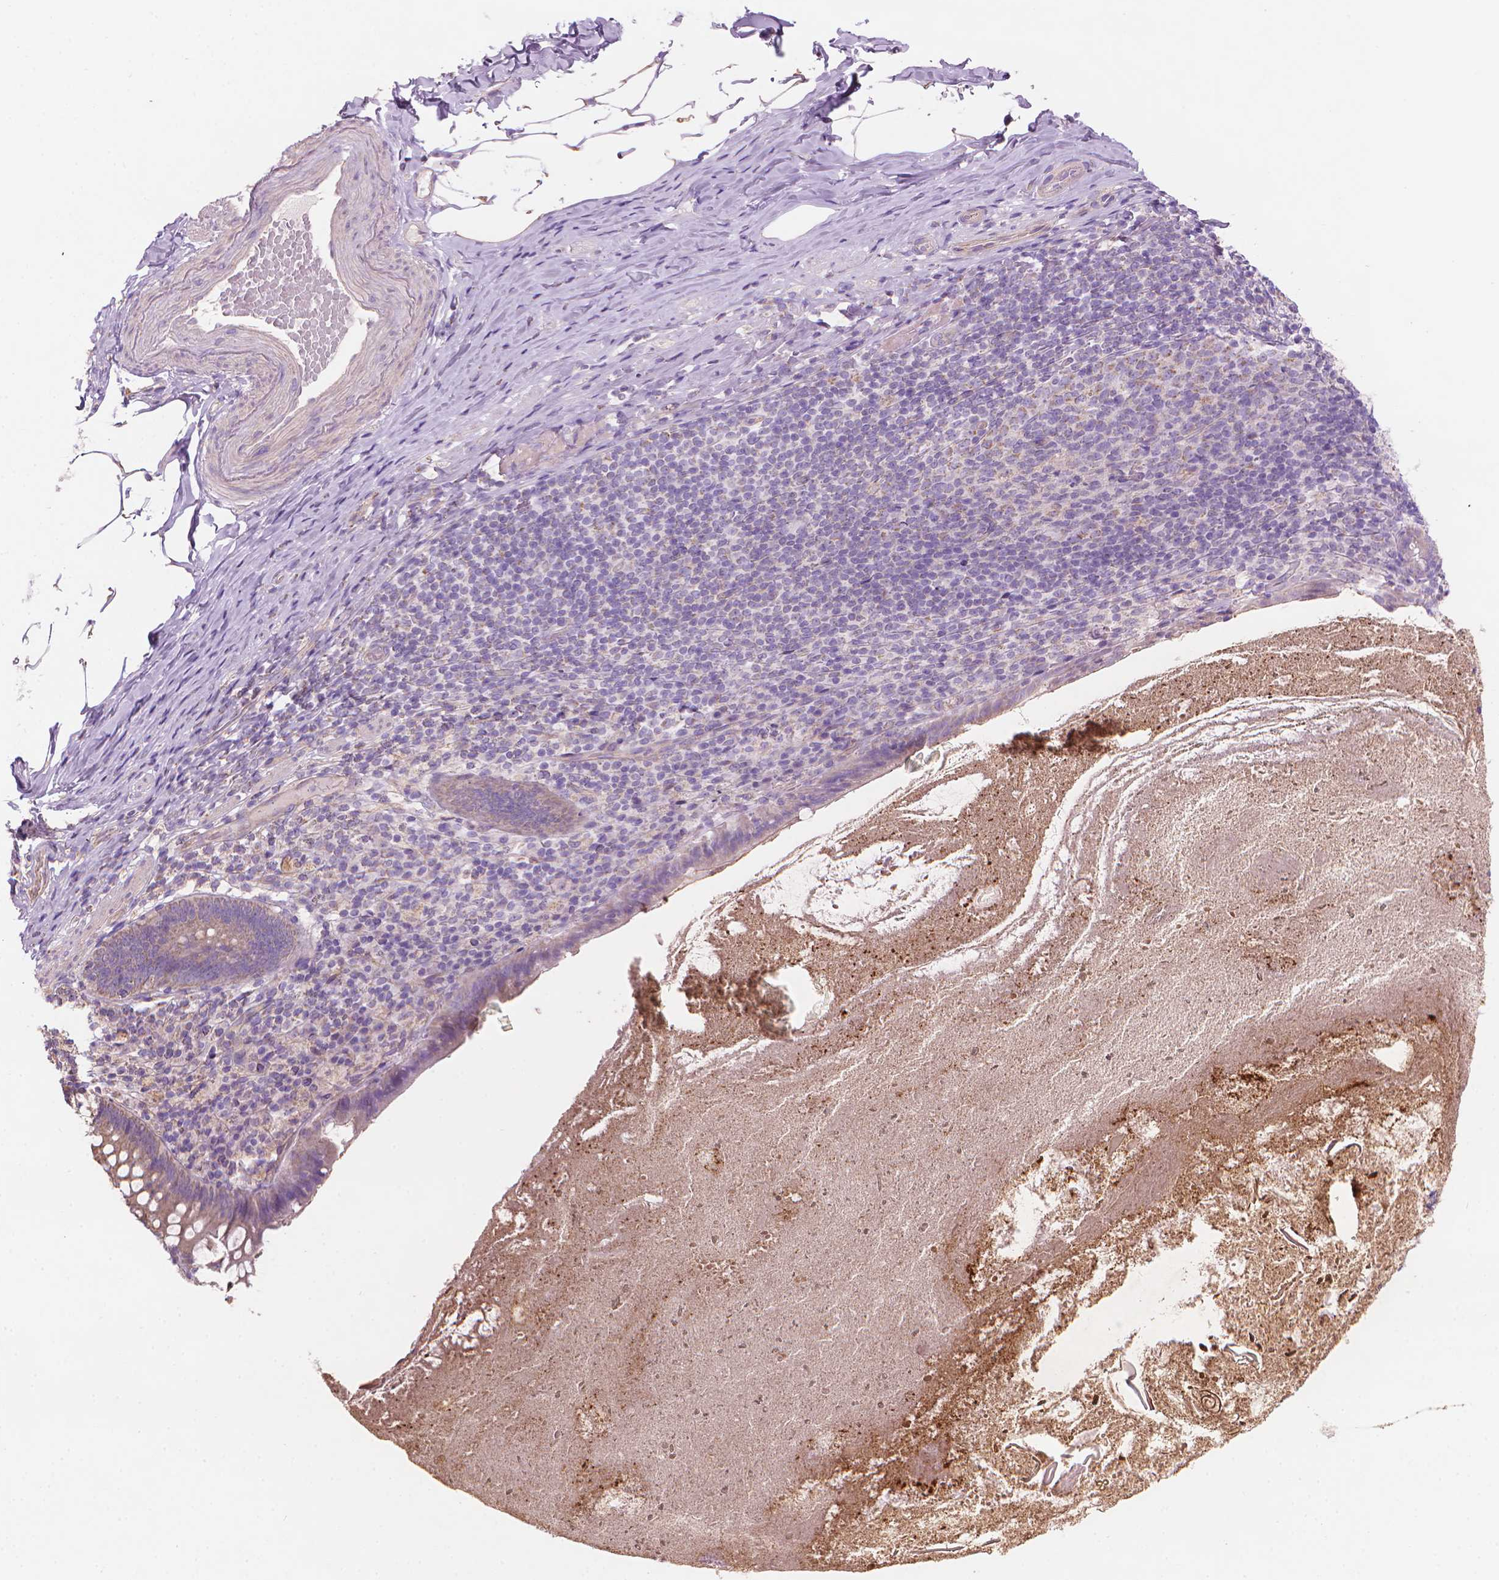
{"staining": {"intensity": "weak", "quantity": "<25%", "location": "cytoplasmic/membranous"}, "tissue": "appendix", "cell_type": "Glandular cells", "image_type": "normal", "snomed": [{"axis": "morphology", "description": "Normal tissue, NOS"}, {"axis": "topography", "description": "Appendix"}], "caption": "This is a photomicrograph of IHC staining of normal appendix, which shows no expression in glandular cells.", "gene": "TTC29", "patient": {"sex": "male", "age": 47}}